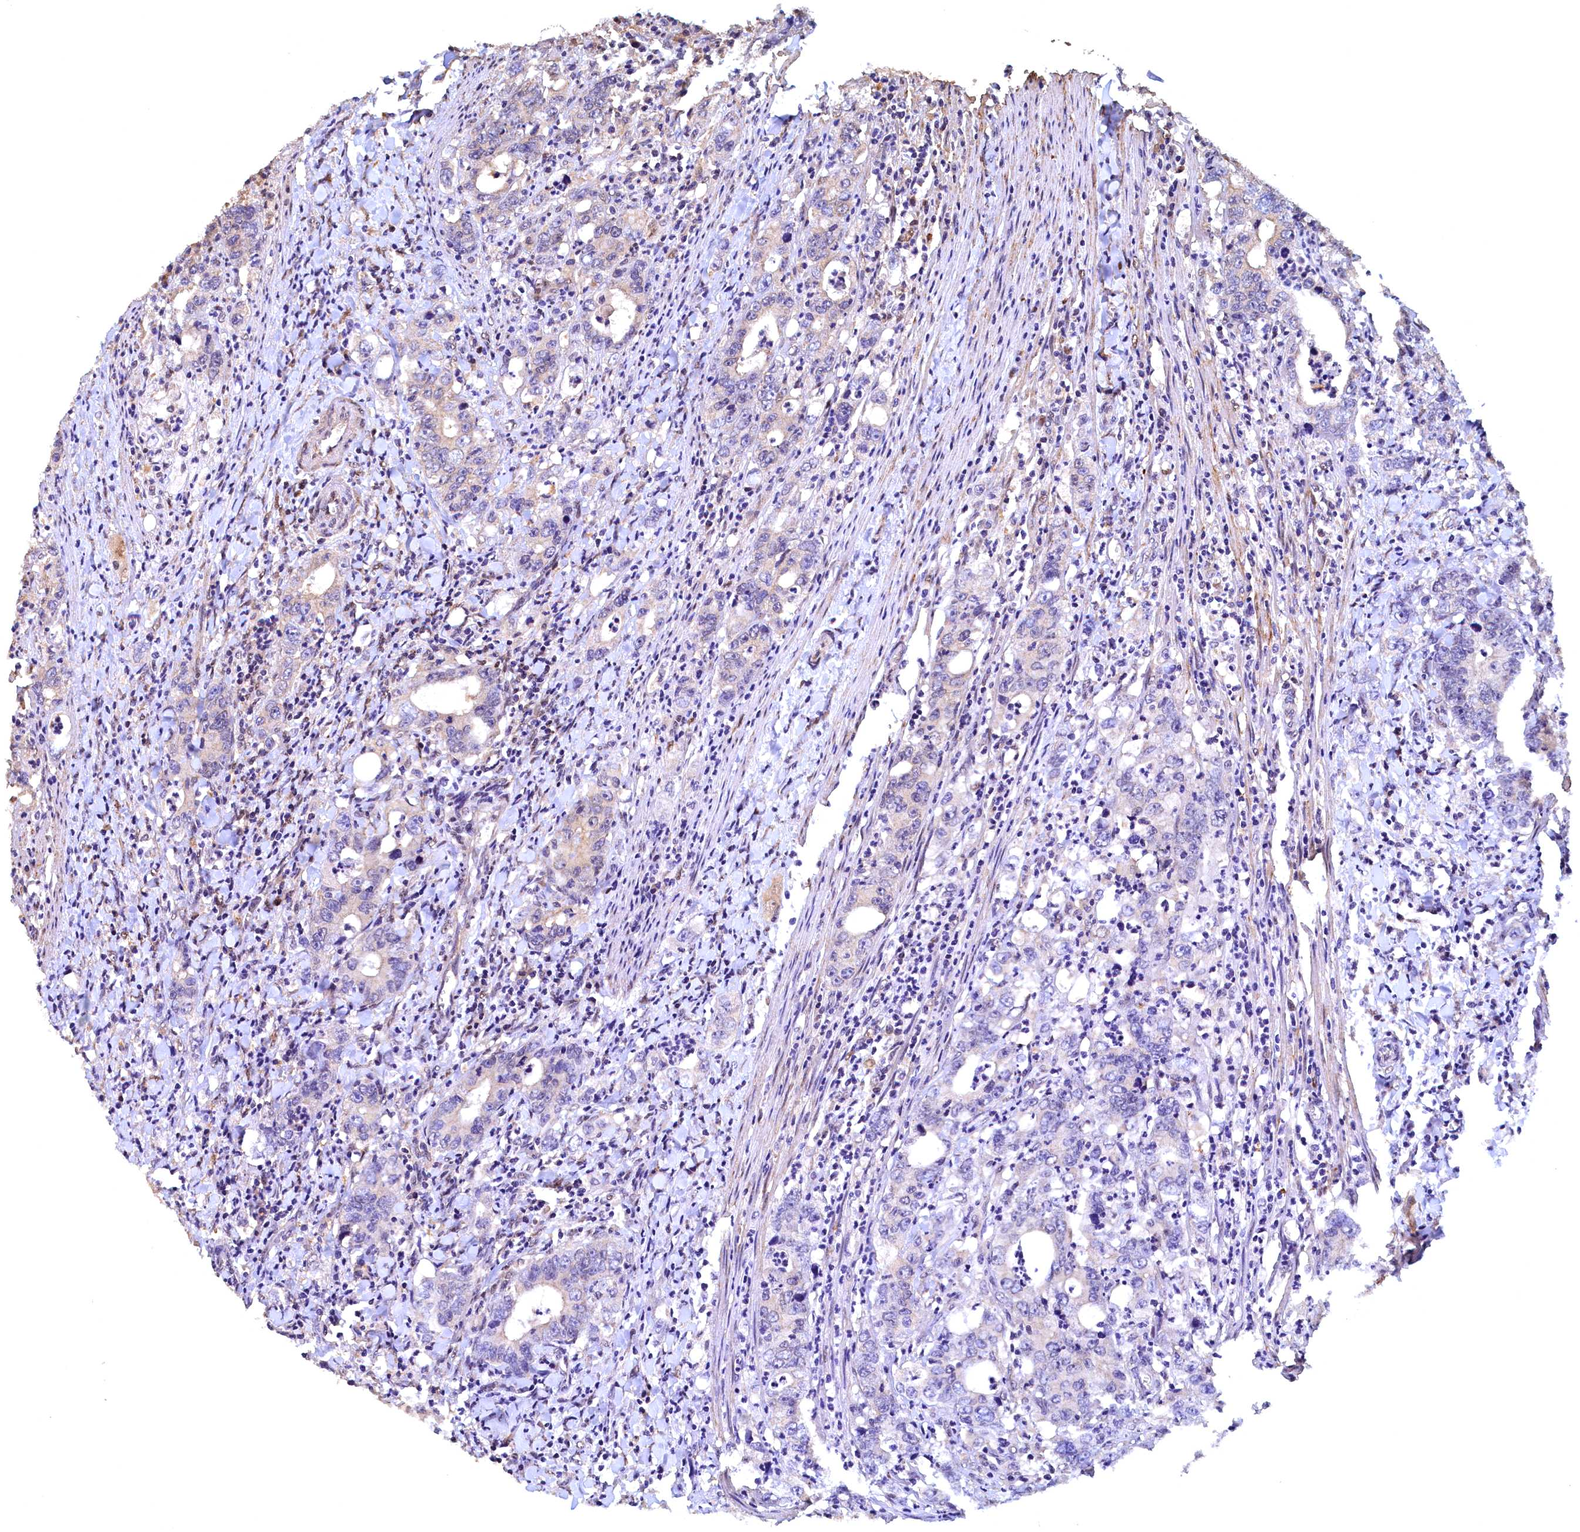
{"staining": {"intensity": "weak", "quantity": "<25%", "location": "cytoplasmic/membranous"}, "tissue": "colorectal cancer", "cell_type": "Tumor cells", "image_type": "cancer", "snomed": [{"axis": "morphology", "description": "Adenocarcinoma, NOS"}, {"axis": "topography", "description": "Colon"}], "caption": "Human colorectal adenocarcinoma stained for a protein using immunohistochemistry exhibits no positivity in tumor cells.", "gene": "UBL7", "patient": {"sex": "female", "age": 75}}